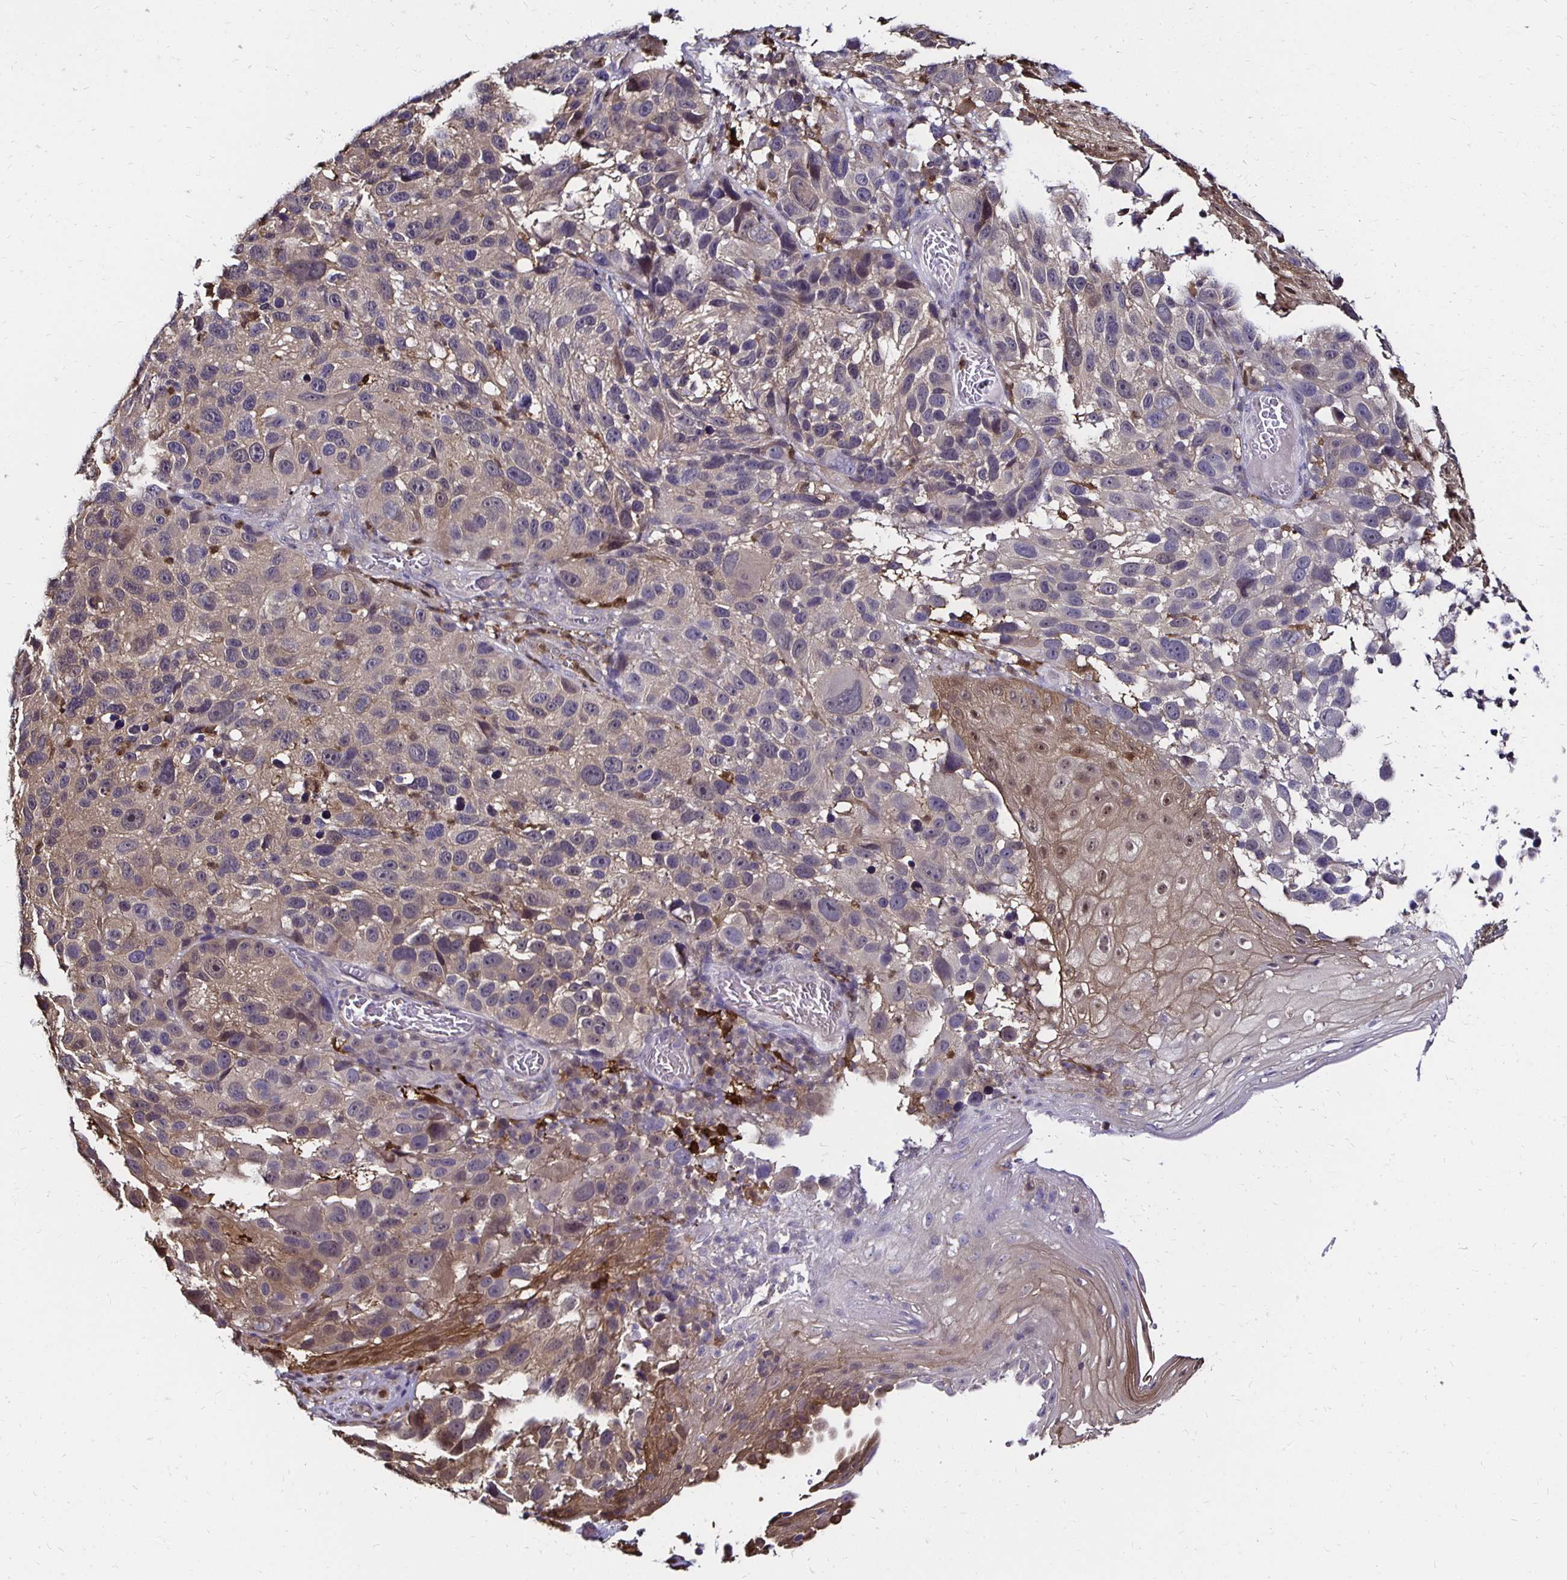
{"staining": {"intensity": "negative", "quantity": "none", "location": "none"}, "tissue": "melanoma", "cell_type": "Tumor cells", "image_type": "cancer", "snomed": [{"axis": "morphology", "description": "Malignant melanoma, NOS"}, {"axis": "topography", "description": "Skin"}], "caption": "High magnification brightfield microscopy of melanoma stained with DAB (brown) and counterstained with hematoxylin (blue): tumor cells show no significant positivity.", "gene": "TXN", "patient": {"sex": "male", "age": 53}}